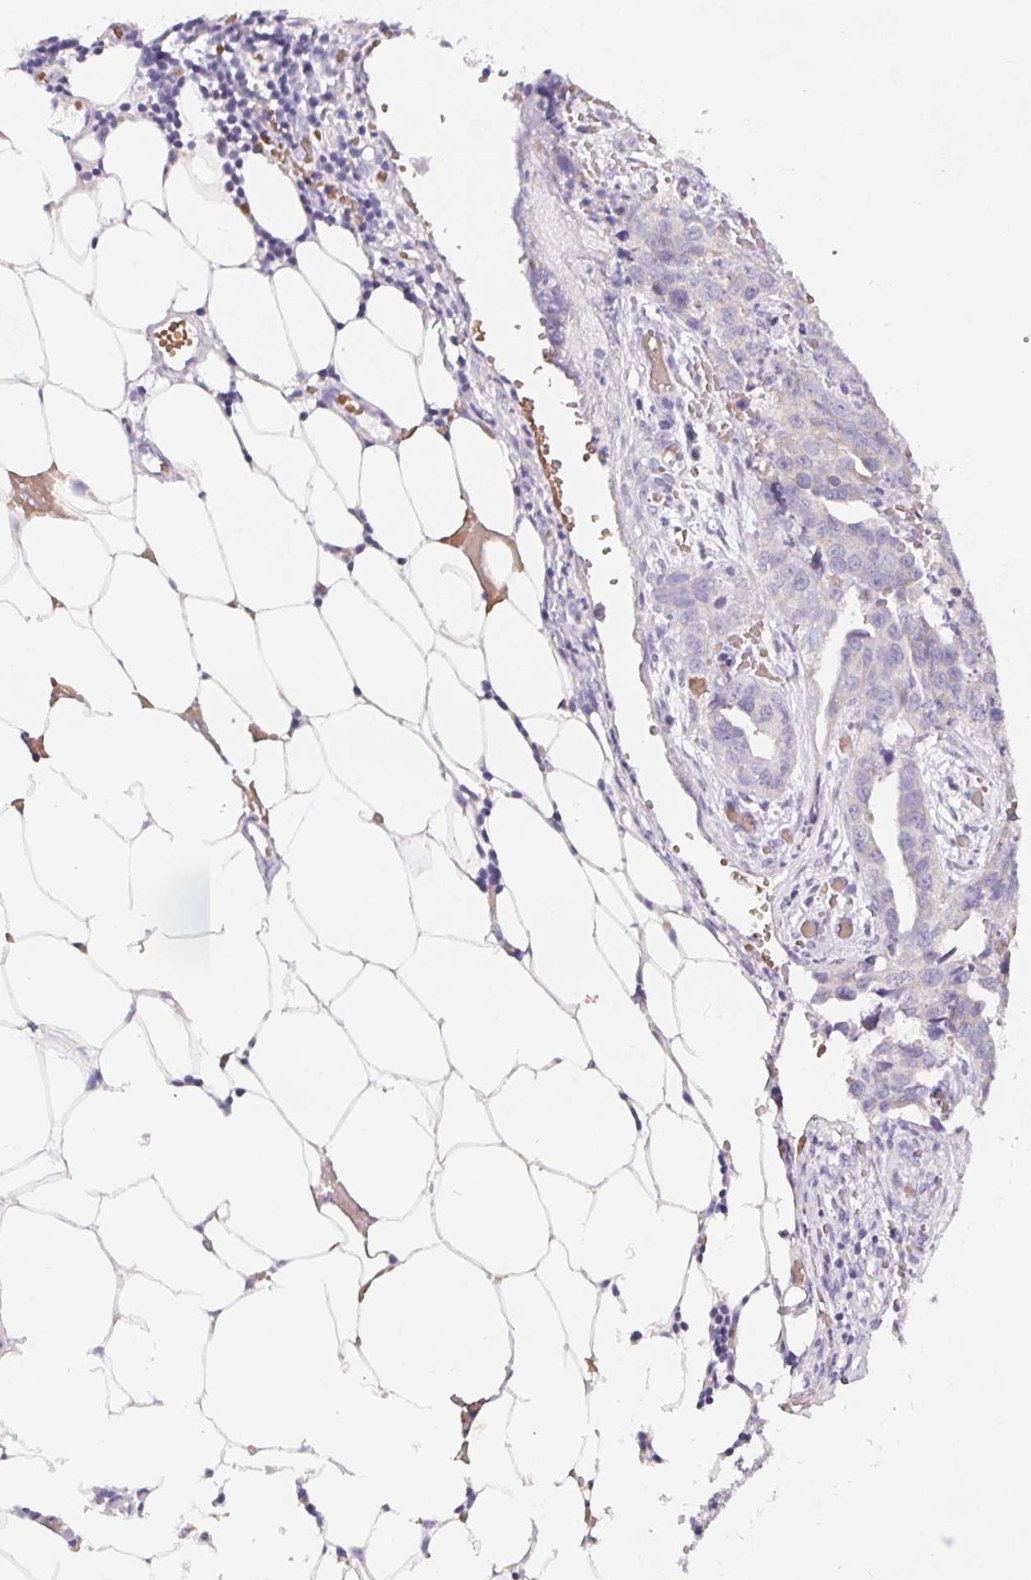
{"staining": {"intensity": "negative", "quantity": "none", "location": "none"}, "tissue": "ovarian cancer", "cell_type": "Tumor cells", "image_type": "cancer", "snomed": [{"axis": "morphology", "description": "Cystadenocarcinoma, serous, NOS"}, {"axis": "topography", "description": "Ovary"}], "caption": "Immunohistochemical staining of human serous cystadenocarcinoma (ovarian) reveals no significant positivity in tumor cells. The staining was performed using DAB (3,3'-diaminobenzidine) to visualize the protein expression in brown, while the nuclei were stained in blue with hematoxylin (Magnification: 20x).", "gene": "FDX1", "patient": {"sex": "female", "age": 75}}